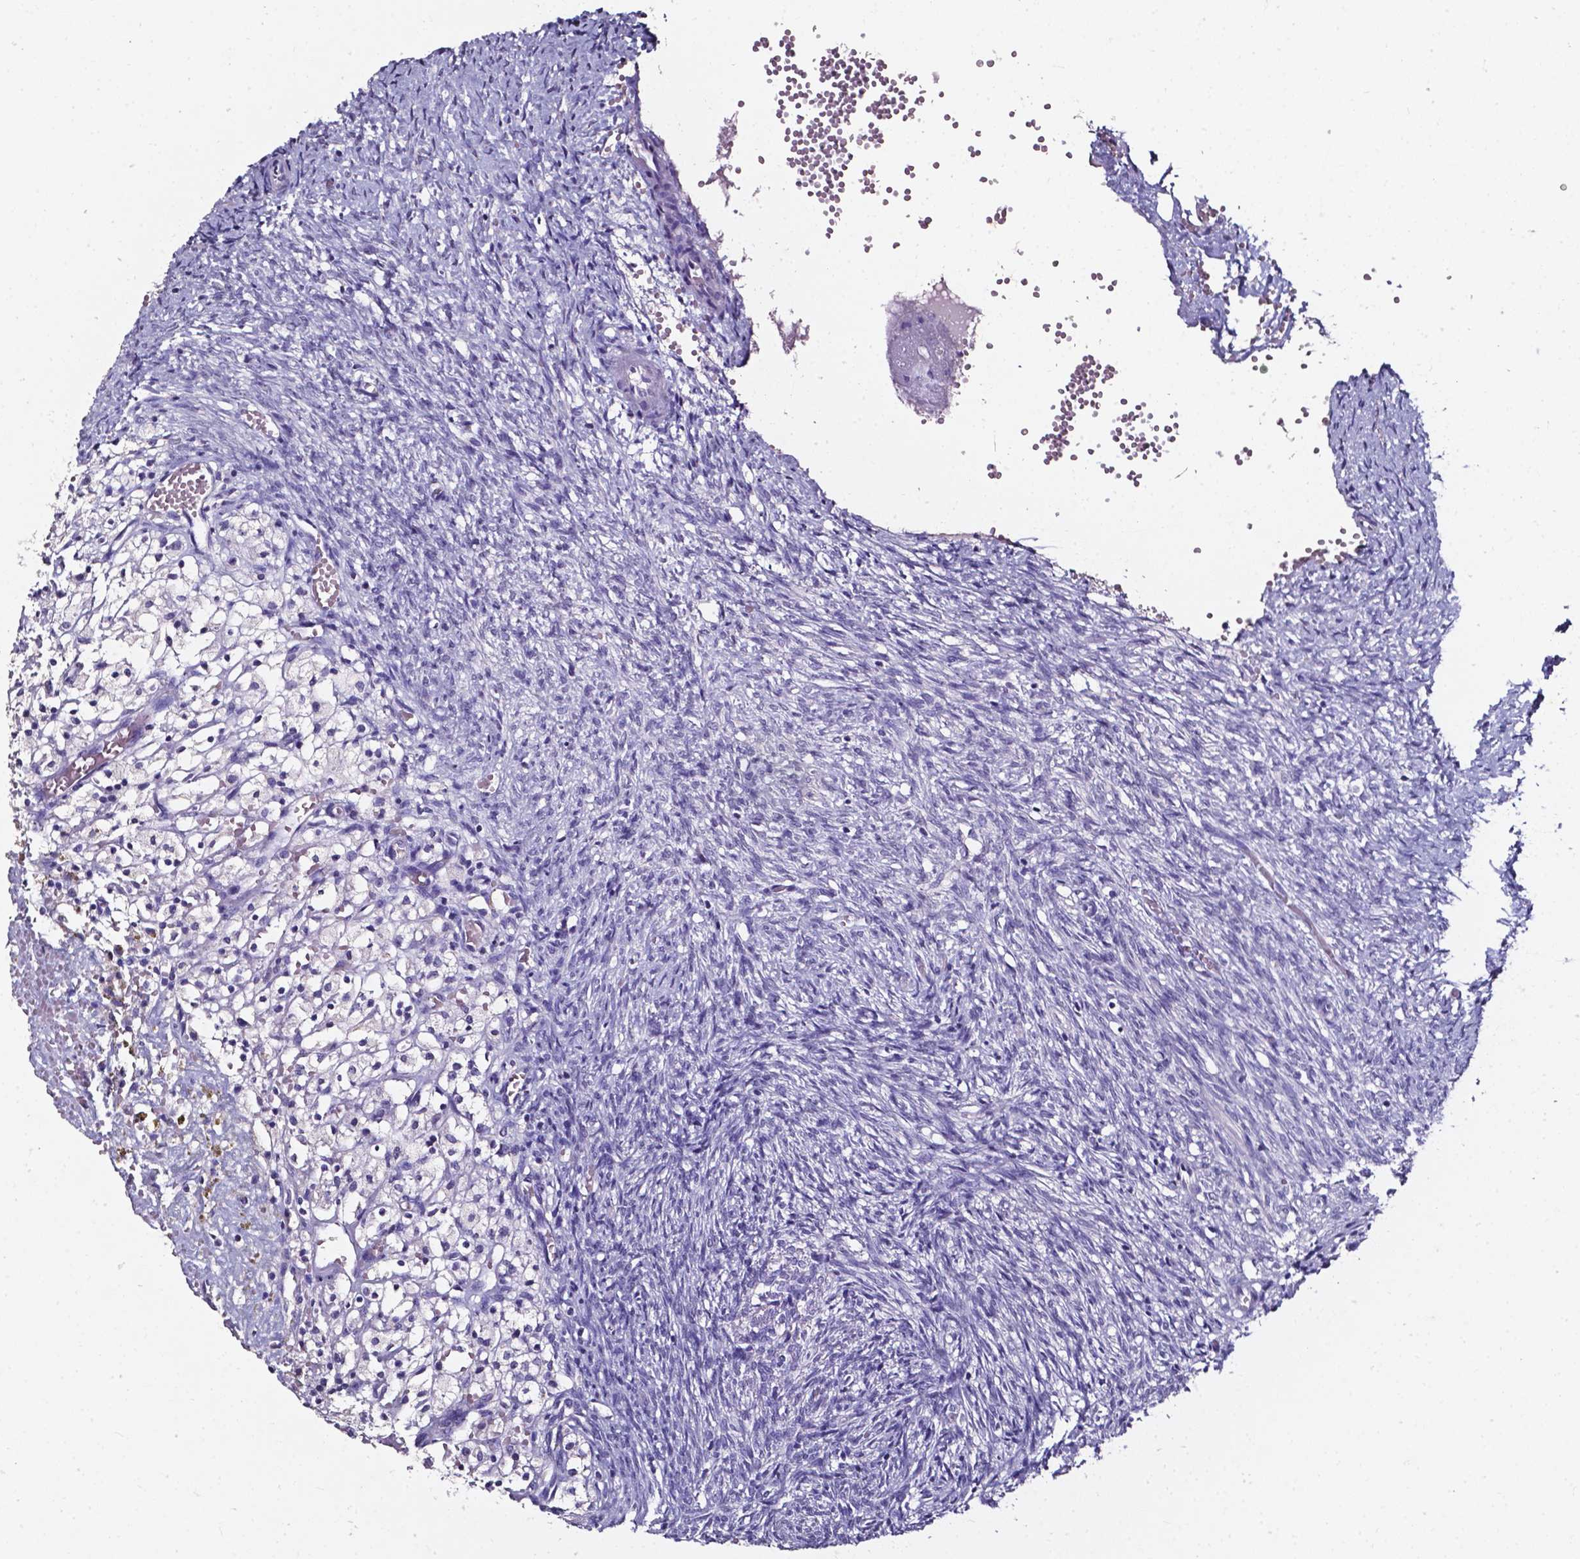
{"staining": {"intensity": "negative", "quantity": "none", "location": "none"}, "tissue": "ovary", "cell_type": "Follicle cells", "image_type": "normal", "snomed": [{"axis": "morphology", "description": "Normal tissue, NOS"}, {"axis": "topography", "description": "Ovary"}], "caption": "Human ovary stained for a protein using IHC demonstrates no expression in follicle cells.", "gene": "DEFA5", "patient": {"sex": "female", "age": 46}}